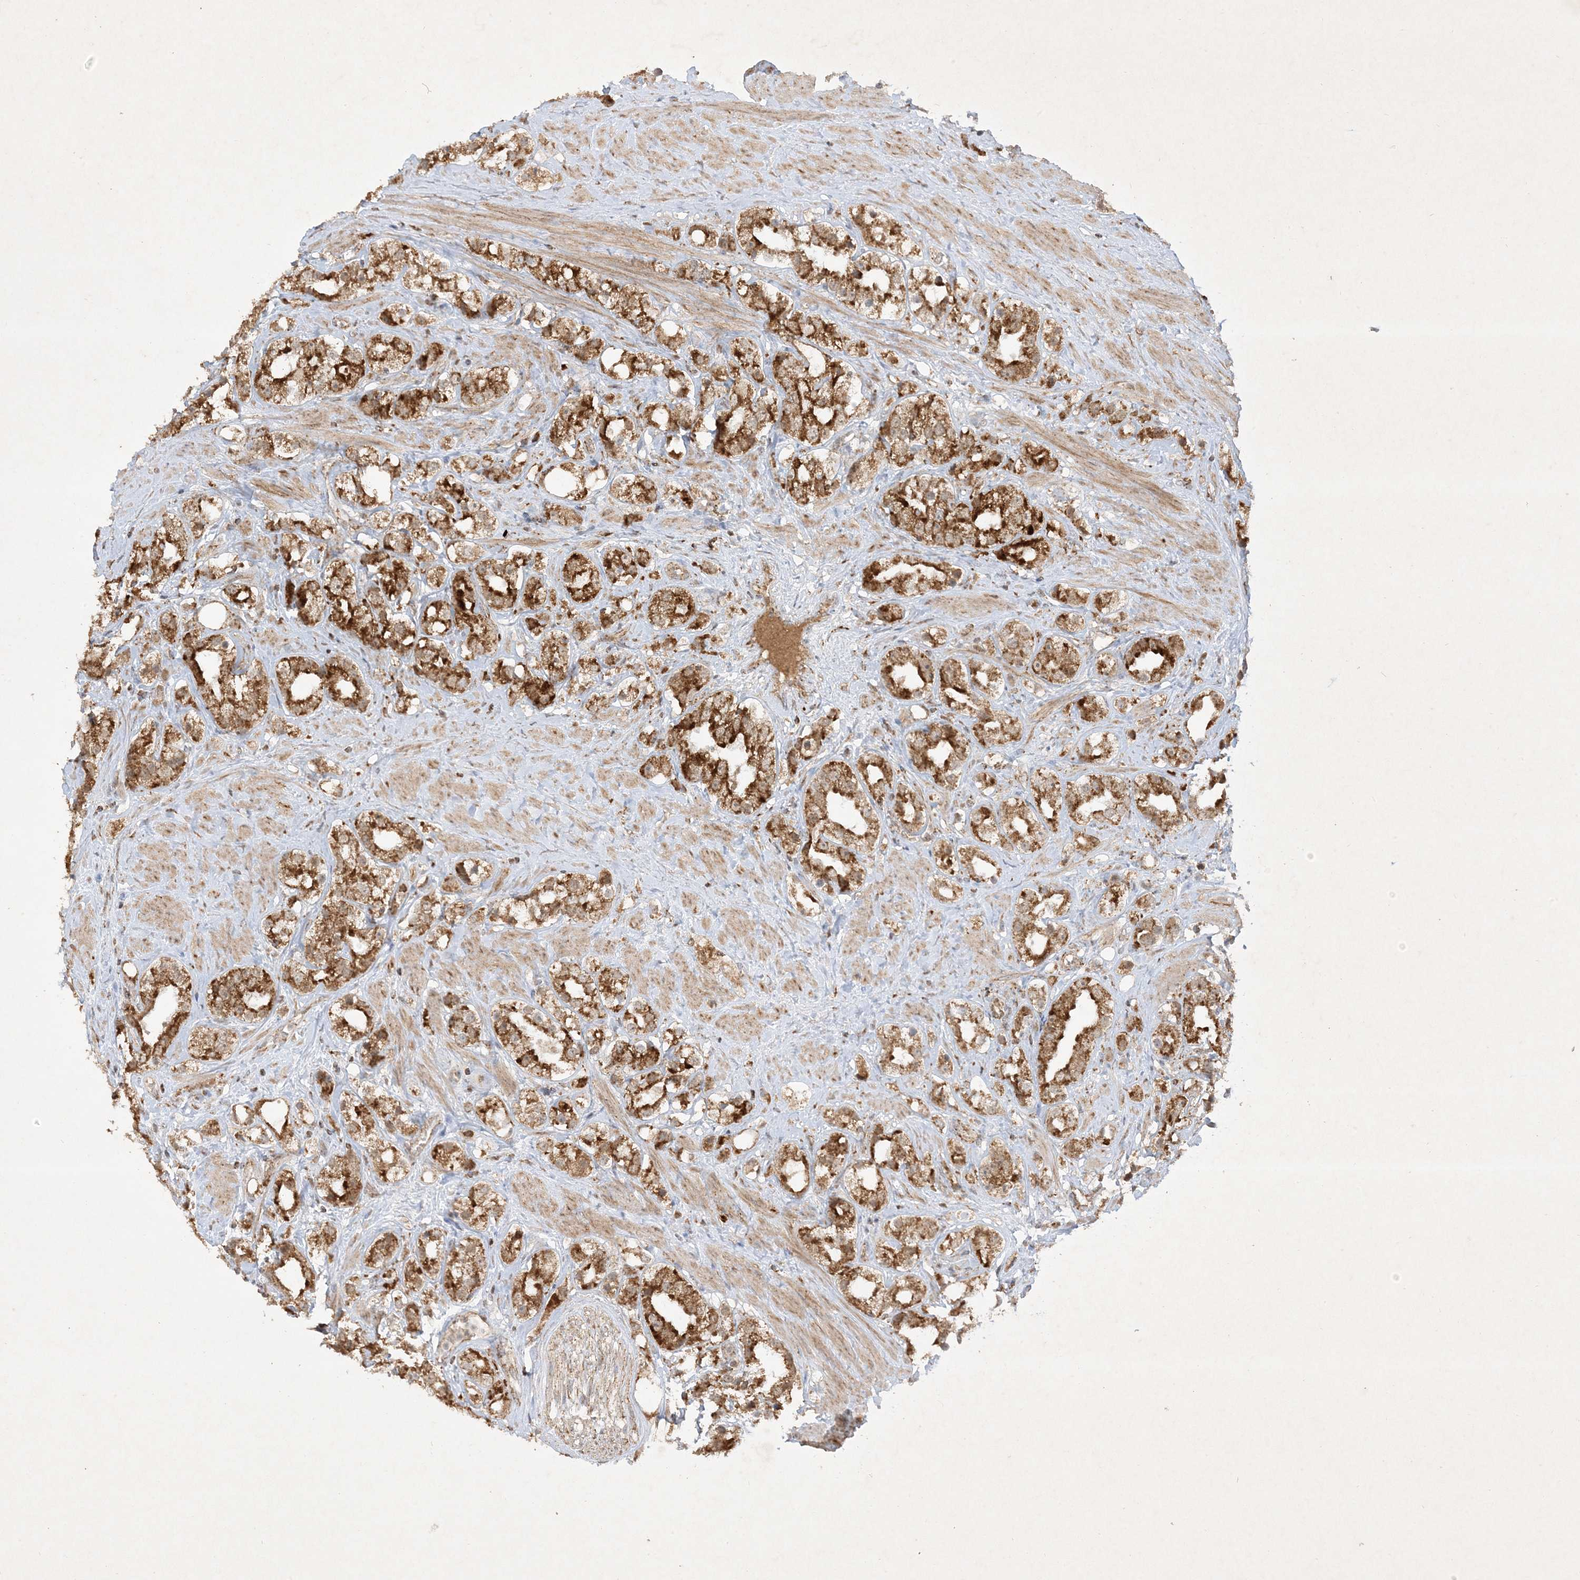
{"staining": {"intensity": "strong", "quantity": ">75%", "location": "cytoplasmic/membranous"}, "tissue": "prostate cancer", "cell_type": "Tumor cells", "image_type": "cancer", "snomed": [{"axis": "morphology", "description": "Adenocarcinoma, NOS"}, {"axis": "topography", "description": "Prostate"}], "caption": "This photomicrograph displays immunohistochemistry (IHC) staining of prostate adenocarcinoma, with high strong cytoplasmic/membranous expression in about >75% of tumor cells.", "gene": "NDUFAF3", "patient": {"sex": "male", "age": 79}}